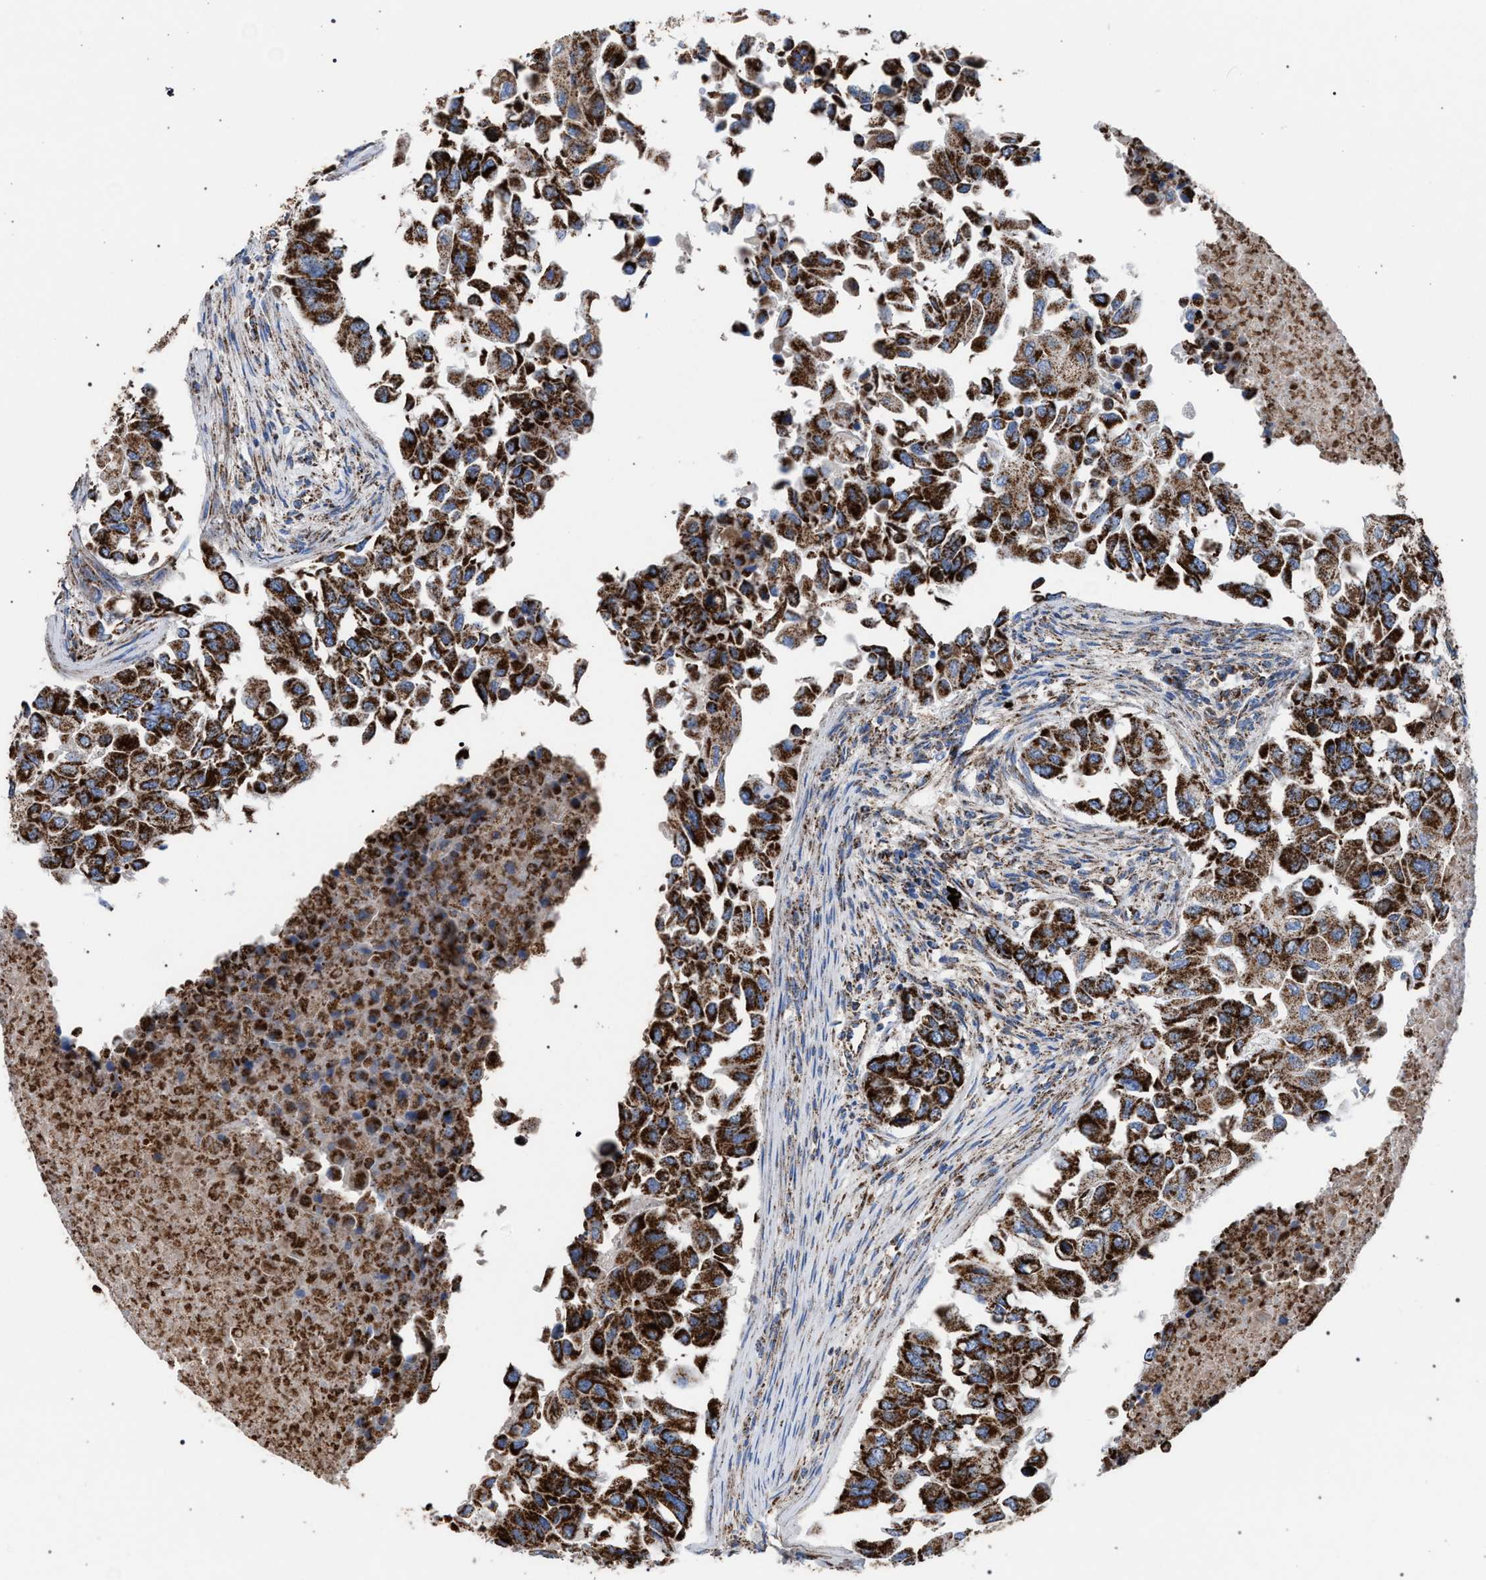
{"staining": {"intensity": "strong", "quantity": ">75%", "location": "cytoplasmic/membranous"}, "tissue": "breast cancer", "cell_type": "Tumor cells", "image_type": "cancer", "snomed": [{"axis": "morphology", "description": "Normal tissue, NOS"}, {"axis": "morphology", "description": "Duct carcinoma"}, {"axis": "topography", "description": "Breast"}], "caption": "Strong cytoplasmic/membranous protein expression is seen in about >75% of tumor cells in breast cancer (infiltrating ductal carcinoma). (DAB = brown stain, brightfield microscopy at high magnification).", "gene": "VPS13A", "patient": {"sex": "female", "age": 49}}